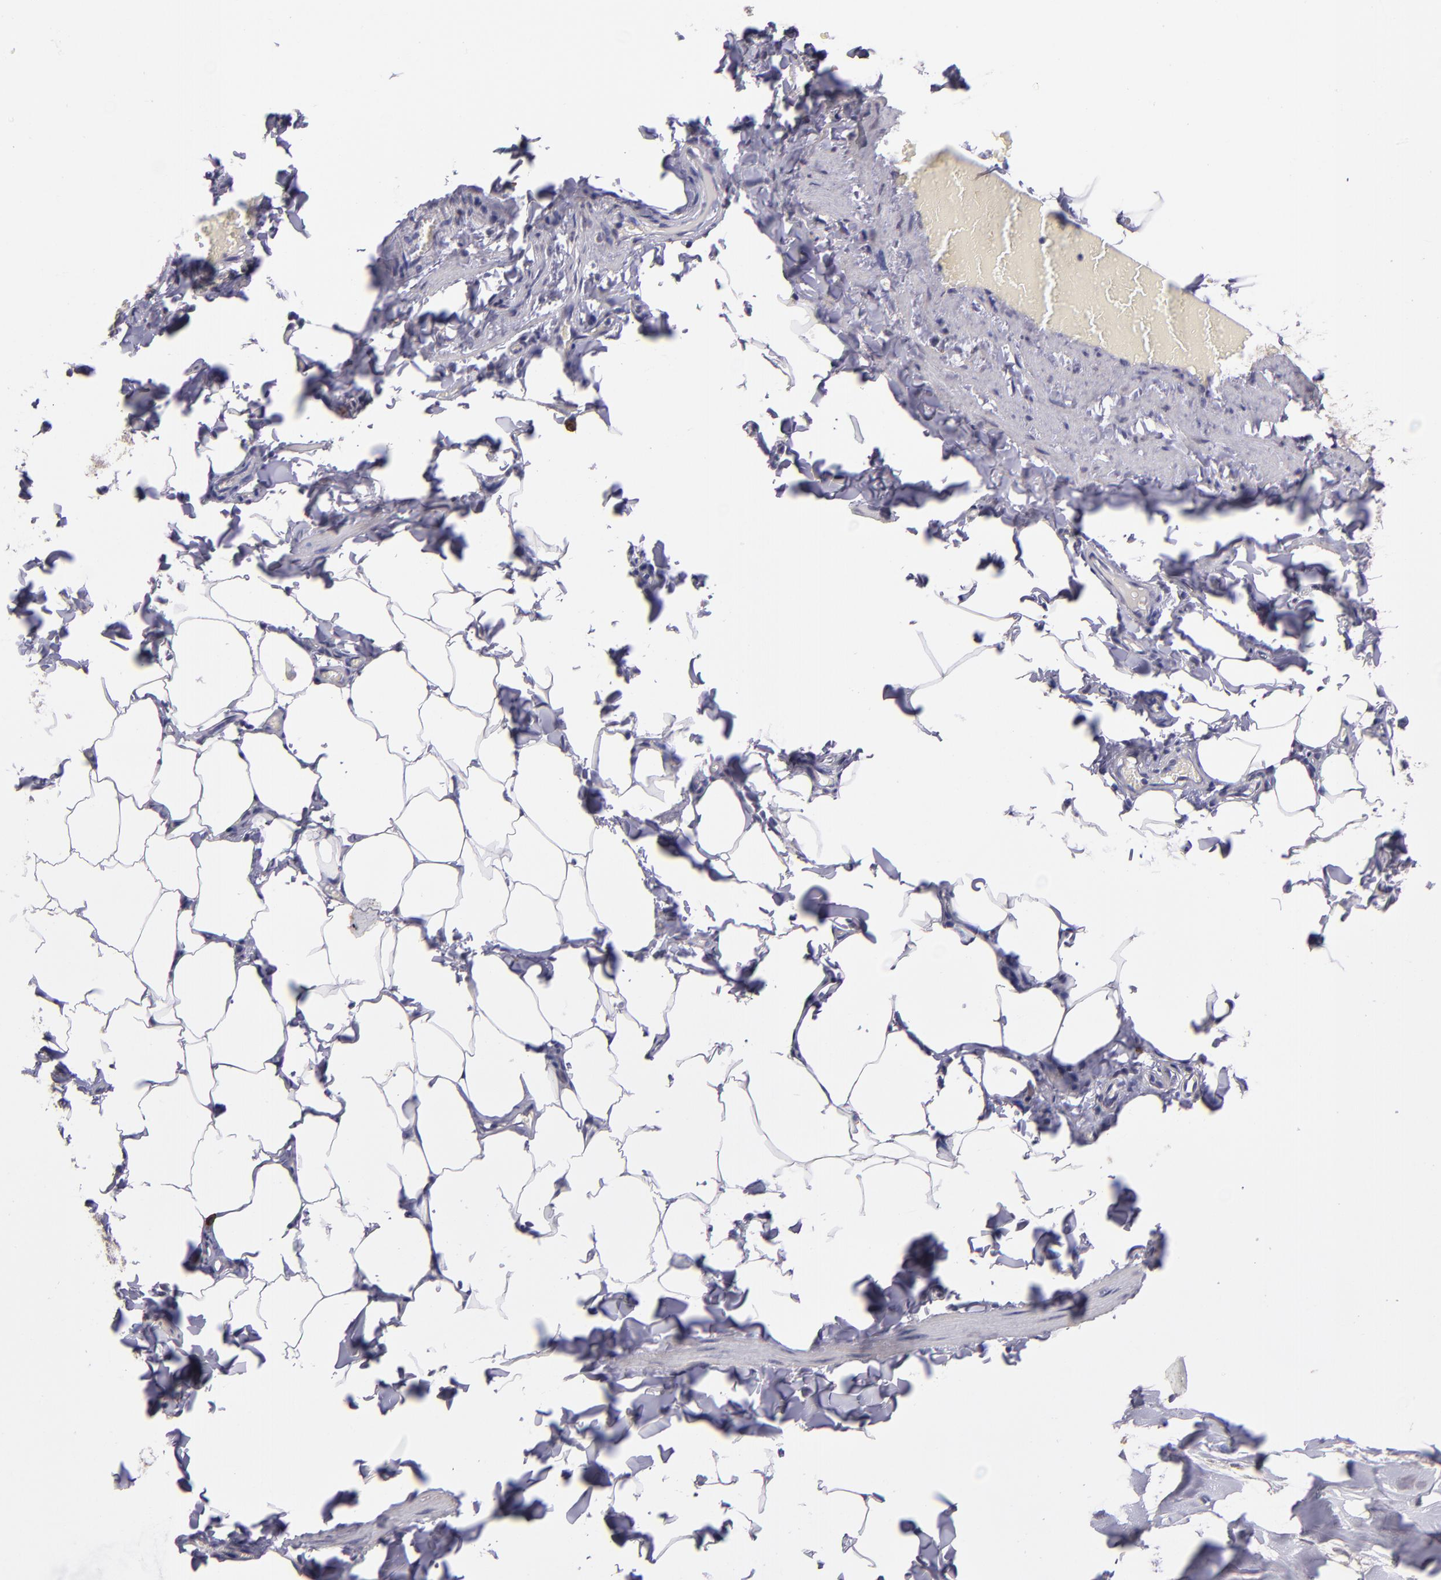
{"staining": {"intensity": "weak", "quantity": ">75%", "location": "cytoplasmic/membranous"}, "tissue": "adipose tissue", "cell_type": "Adipocytes", "image_type": "normal", "snomed": [{"axis": "morphology", "description": "Normal tissue, NOS"}, {"axis": "topography", "description": "Vascular tissue"}], "caption": "Immunohistochemistry histopathology image of normal adipose tissue: adipose tissue stained using immunohistochemistry reveals low levels of weak protein expression localized specifically in the cytoplasmic/membranous of adipocytes, appearing as a cytoplasmic/membranous brown color.", "gene": "TAF7L", "patient": {"sex": "male", "age": 41}}